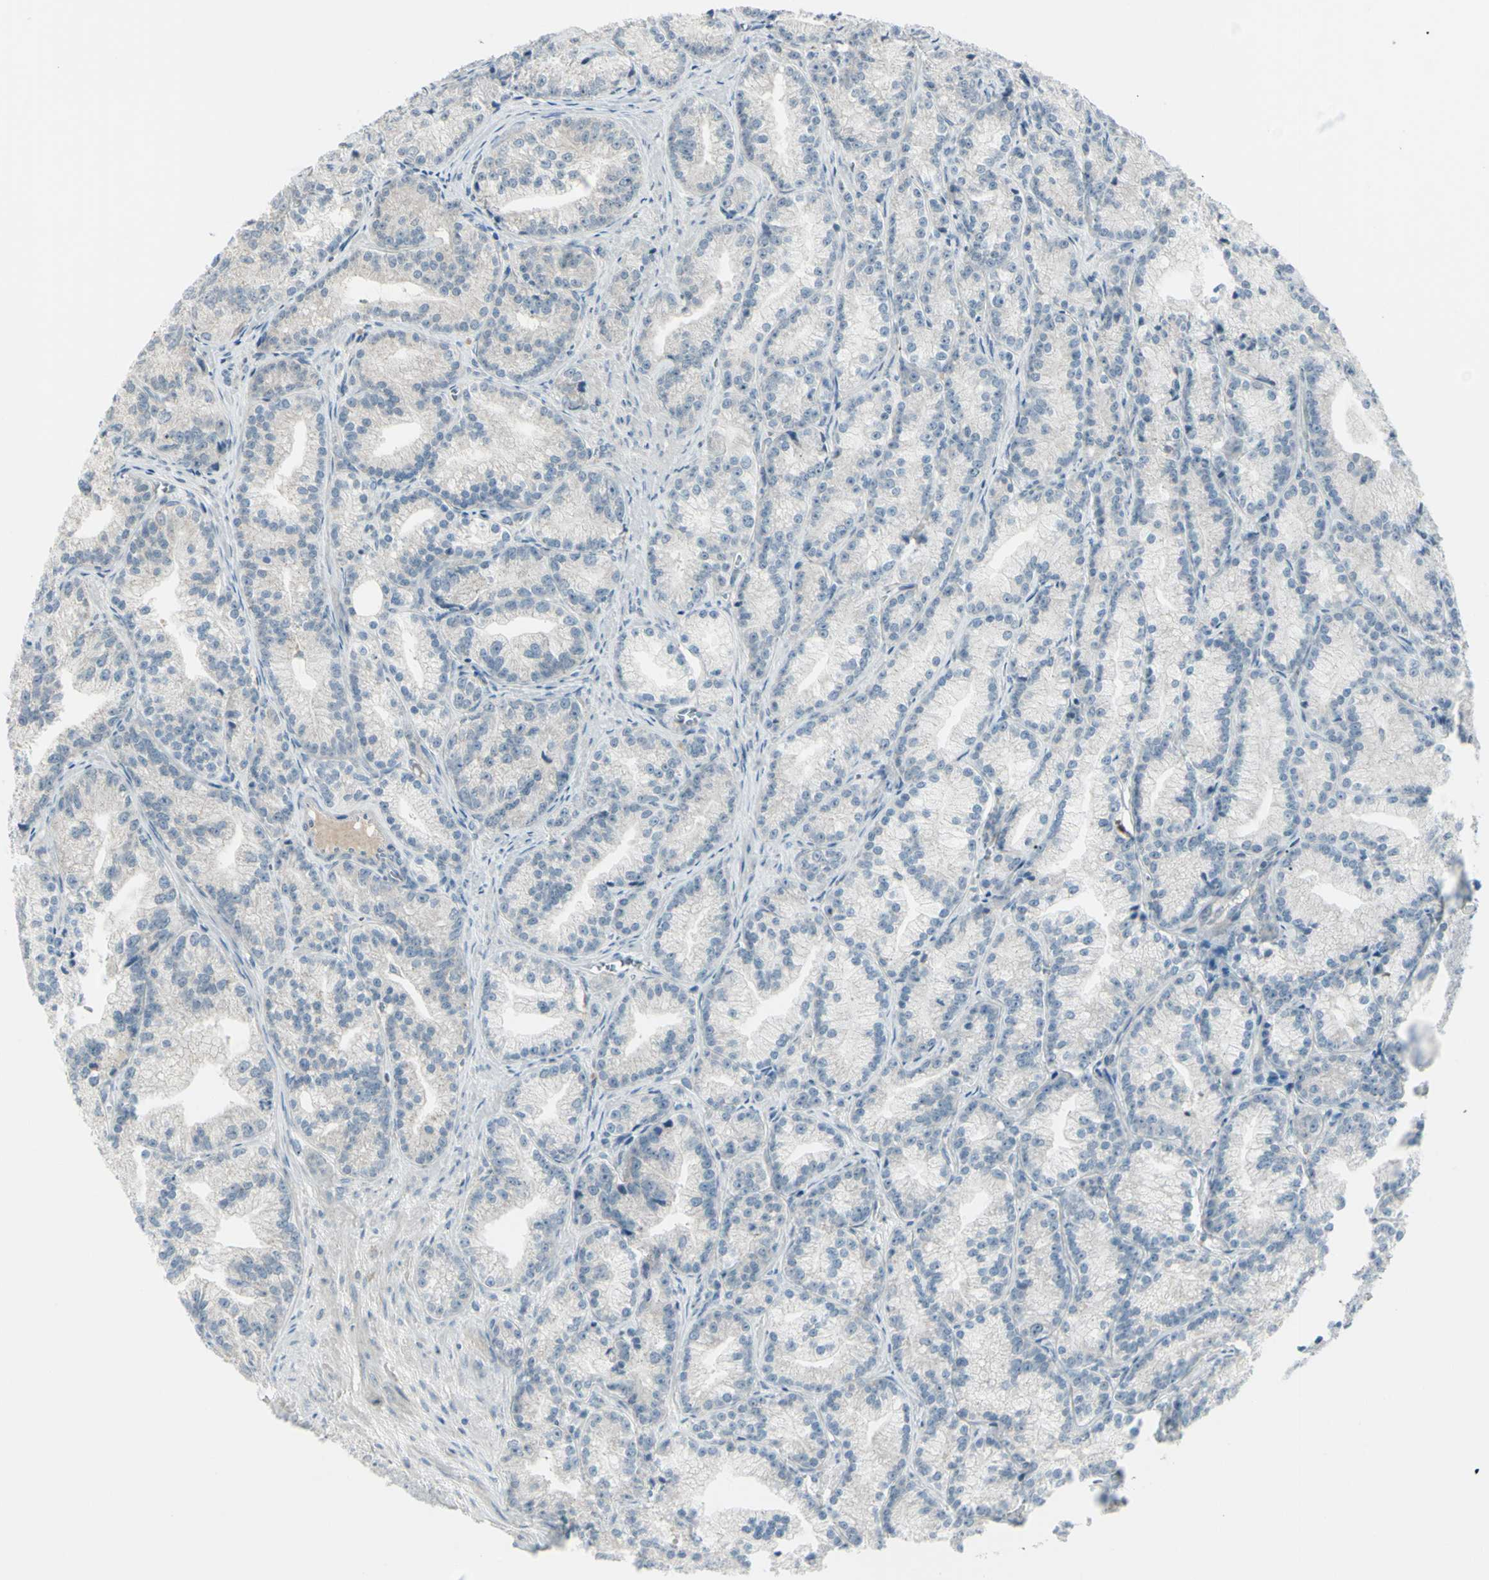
{"staining": {"intensity": "weak", "quantity": ">75%", "location": "cytoplasmic/membranous"}, "tissue": "prostate cancer", "cell_type": "Tumor cells", "image_type": "cancer", "snomed": [{"axis": "morphology", "description": "Adenocarcinoma, Low grade"}, {"axis": "topography", "description": "Prostate"}], "caption": "Protein expression analysis of human prostate adenocarcinoma (low-grade) reveals weak cytoplasmic/membranous staining in approximately >75% of tumor cells.", "gene": "SH3GL2", "patient": {"sex": "male", "age": 89}}